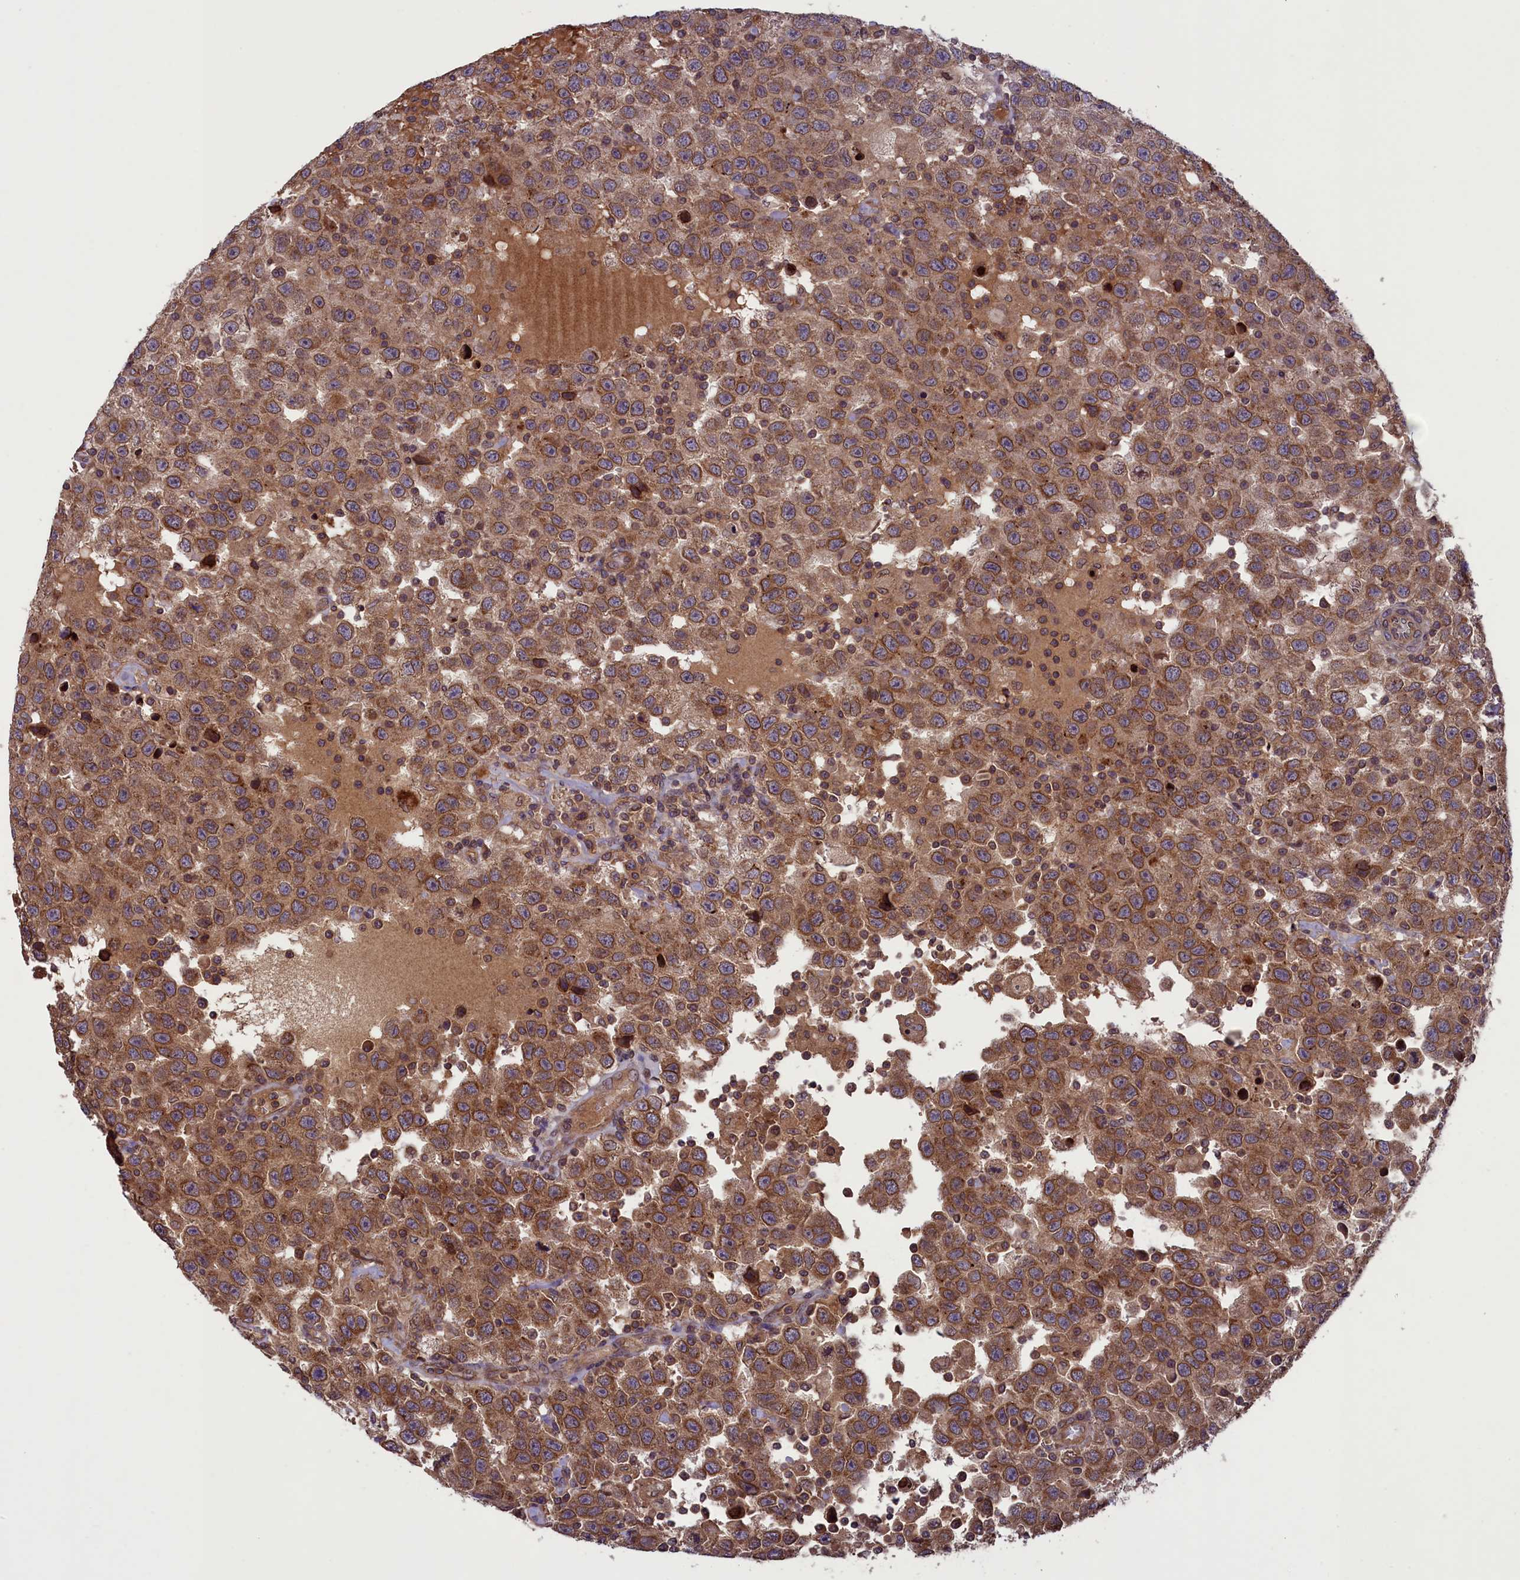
{"staining": {"intensity": "moderate", "quantity": ">75%", "location": "cytoplasmic/membranous"}, "tissue": "testis cancer", "cell_type": "Tumor cells", "image_type": "cancer", "snomed": [{"axis": "morphology", "description": "Seminoma, NOS"}, {"axis": "topography", "description": "Testis"}], "caption": "Testis seminoma stained with a brown dye reveals moderate cytoplasmic/membranous positive positivity in about >75% of tumor cells.", "gene": "CCDC125", "patient": {"sex": "male", "age": 41}}